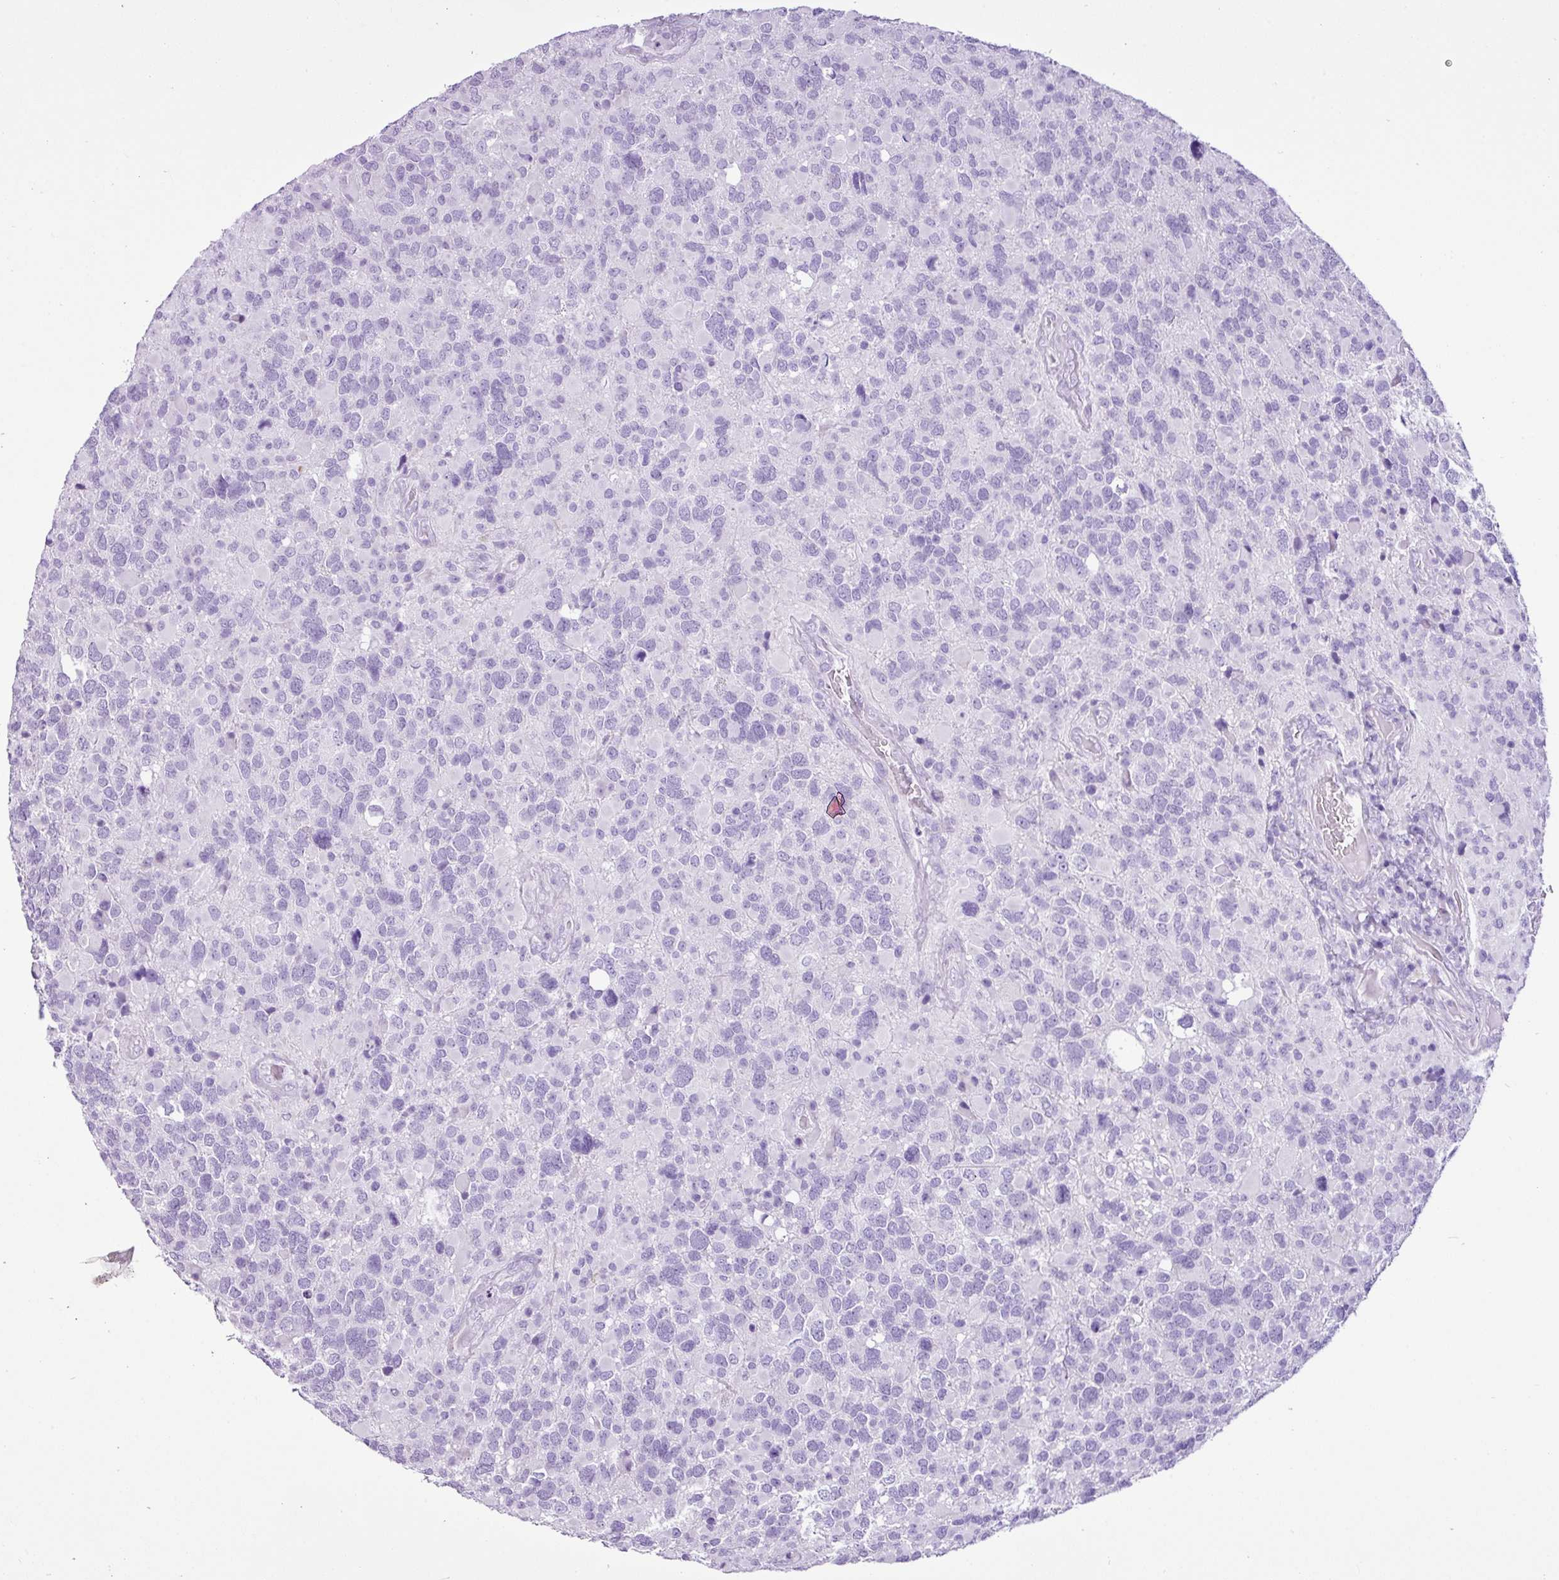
{"staining": {"intensity": "negative", "quantity": "none", "location": "none"}, "tissue": "glioma", "cell_type": "Tumor cells", "image_type": "cancer", "snomed": [{"axis": "morphology", "description": "Glioma, malignant, High grade"}, {"axis": "topography", "description": "Brain"}], "caption": "Immunohistochemistry of human glioma reveals no staining in tumor cells.", "gene": "LILRB4", "patient": {"sex": "female", "age": 40}}